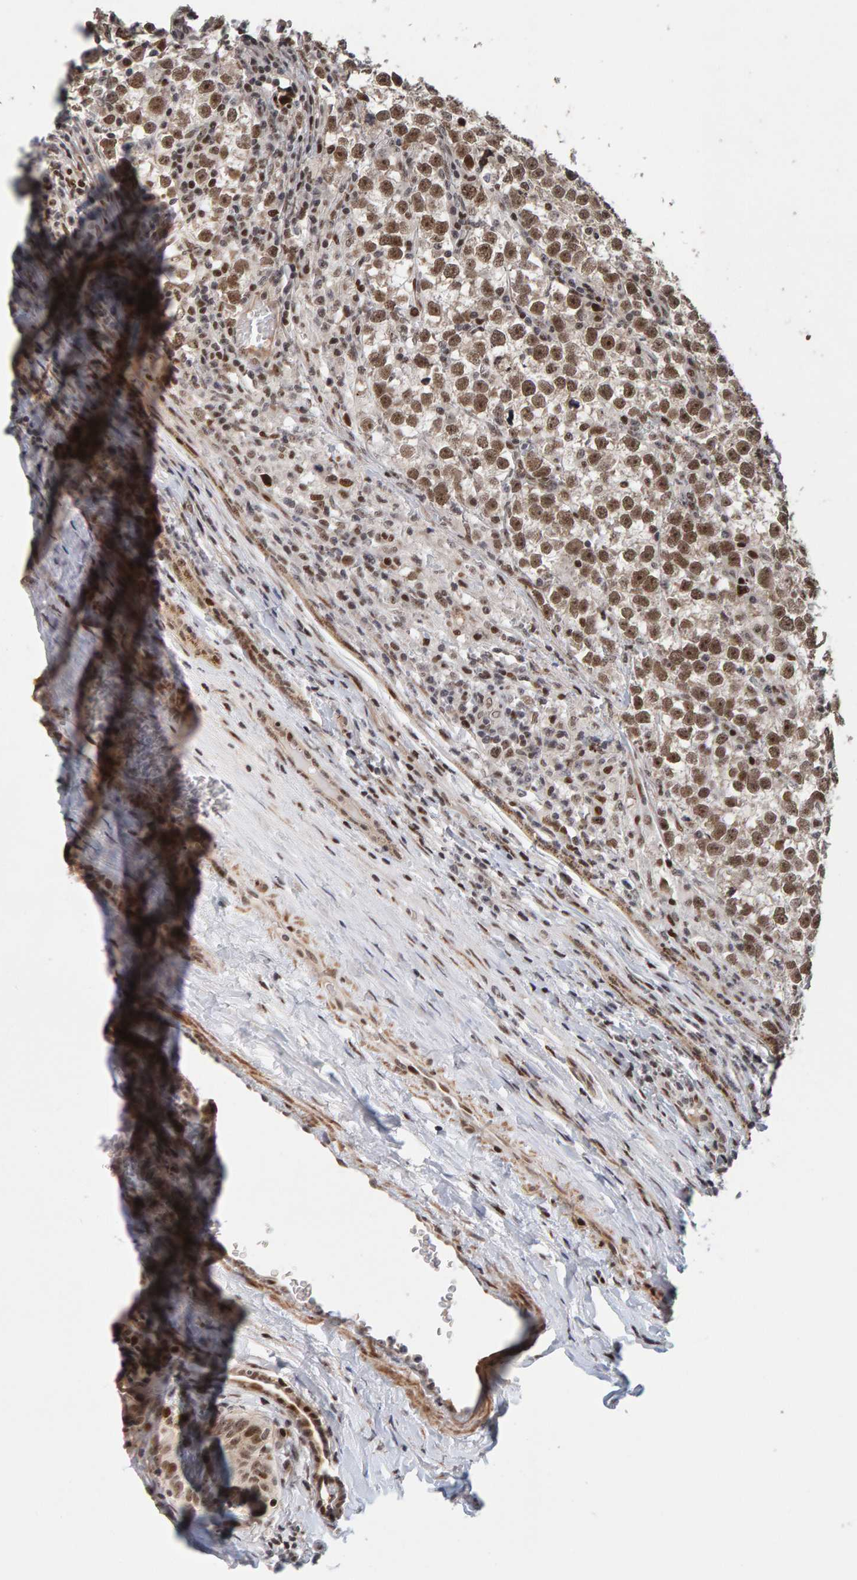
{"staining": {"intensity": "moderate", "quantity": ">75%", "location": "nuclear"}, "tissue": "testis cancer", "cell_type": "Tumor cells", "image_type": "cancer", "snomed": [{"axis": "morphology", "description": "Normal tissue, NOS"}, {"axis": "morphology", "description": "Seminoma, NOS"}, {"axis": "topography", "description": "Testis"}], "caption": "Protein staining of testis cancer tissue displays moderate nuclear staining in about >75% of tumor cells.", "gene": "CHD4", "patient": {"sex": "male", "age": 43}}